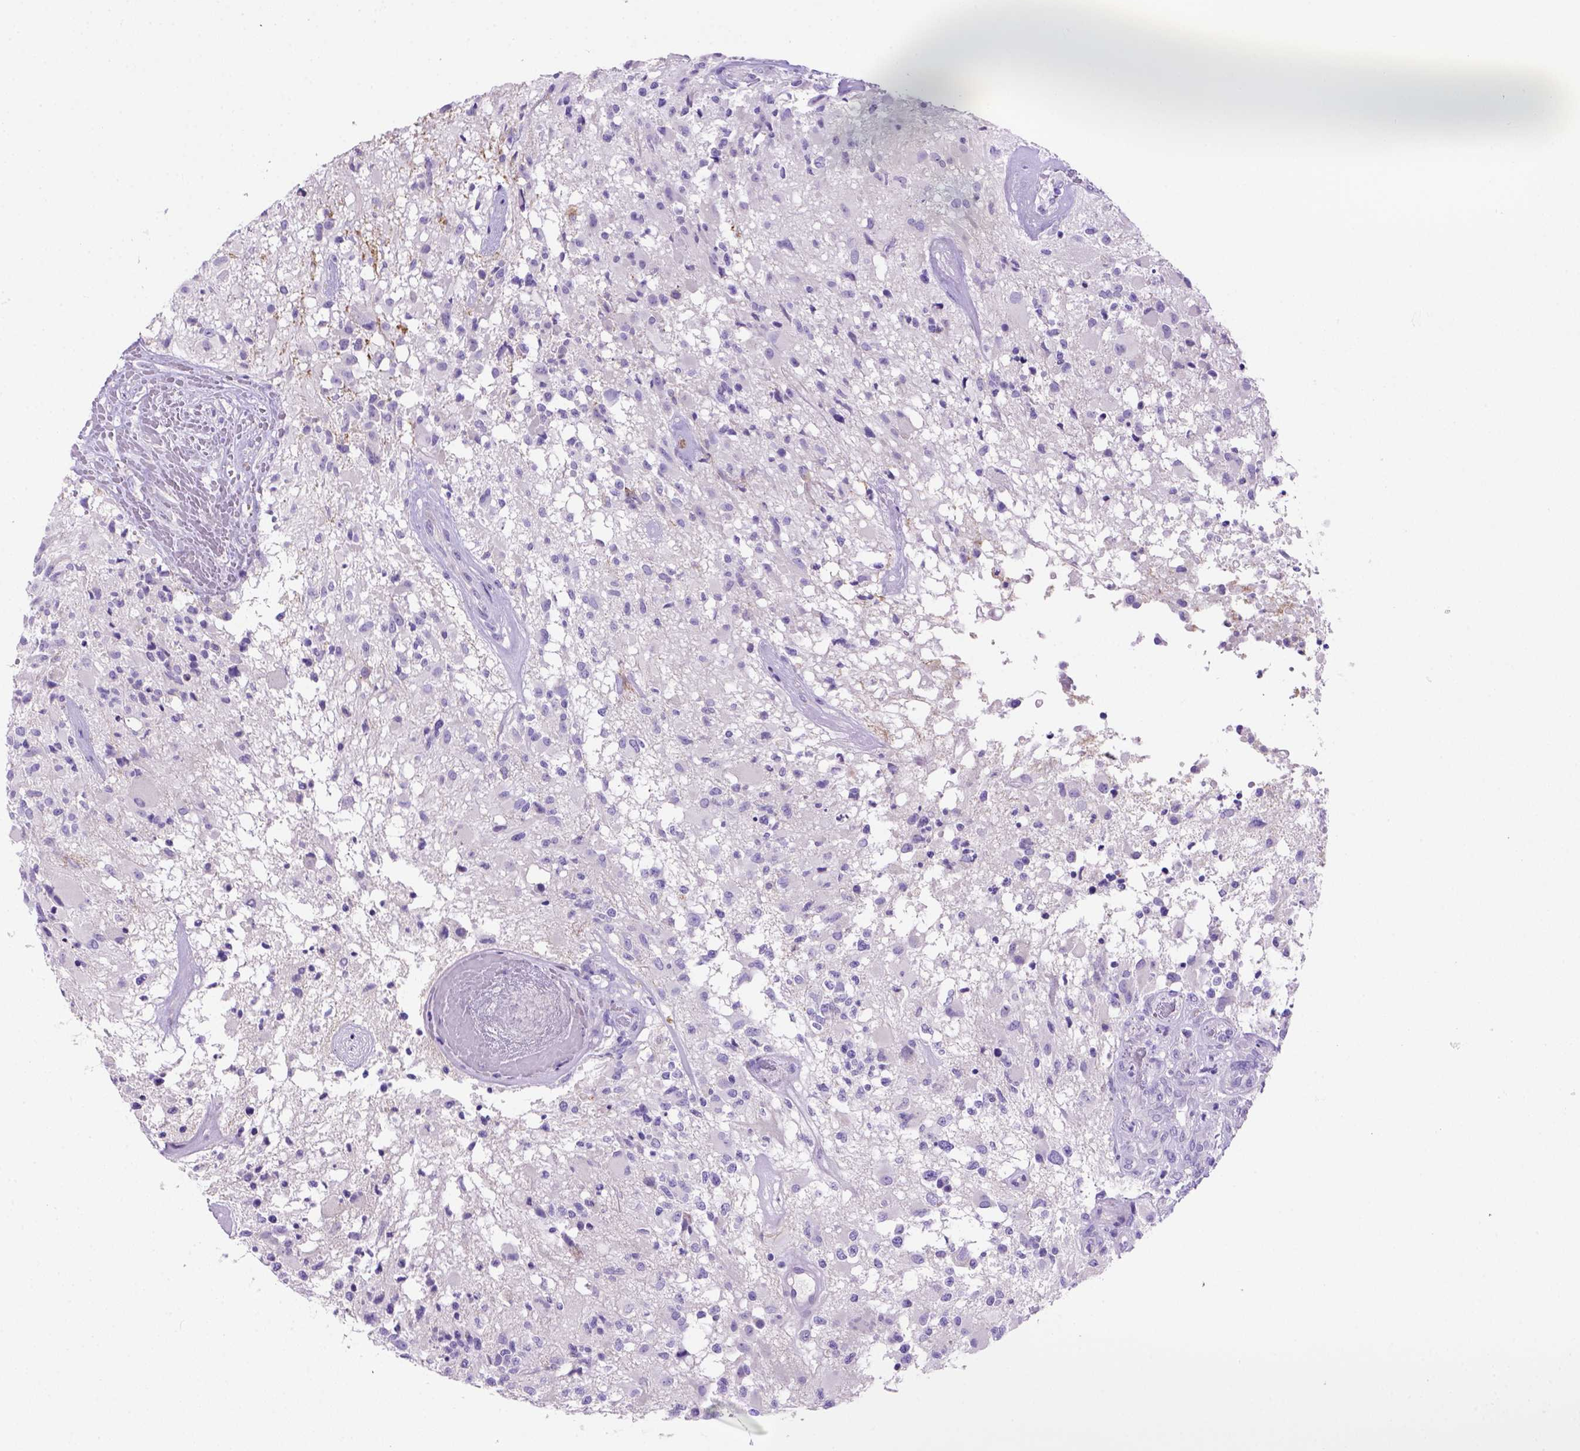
{"staining": {"intensity": "negative", "quantity": "none", "location": "none"}, "tissue": "glioma", "cell_type": "Tumor cells", "image_type": "cancer", "snomed": [{"axis": "morphology", "description": "Glioma, malignant, High grade"}, {"axis": "topography", "description": "Brain"}], "caption": "Immunohistochemistry (IHC) micrograph of malignant glioma (high-grade) stained for a protein (brown), which exhibits no staining in tumor cells. (DAB (3,3'-diaminobenzidine) immunohistochemistry (IHC) with hematoxylin counter stain).", "gene": "SIRPD", "patient": {"sex": "female", "age": 63}}